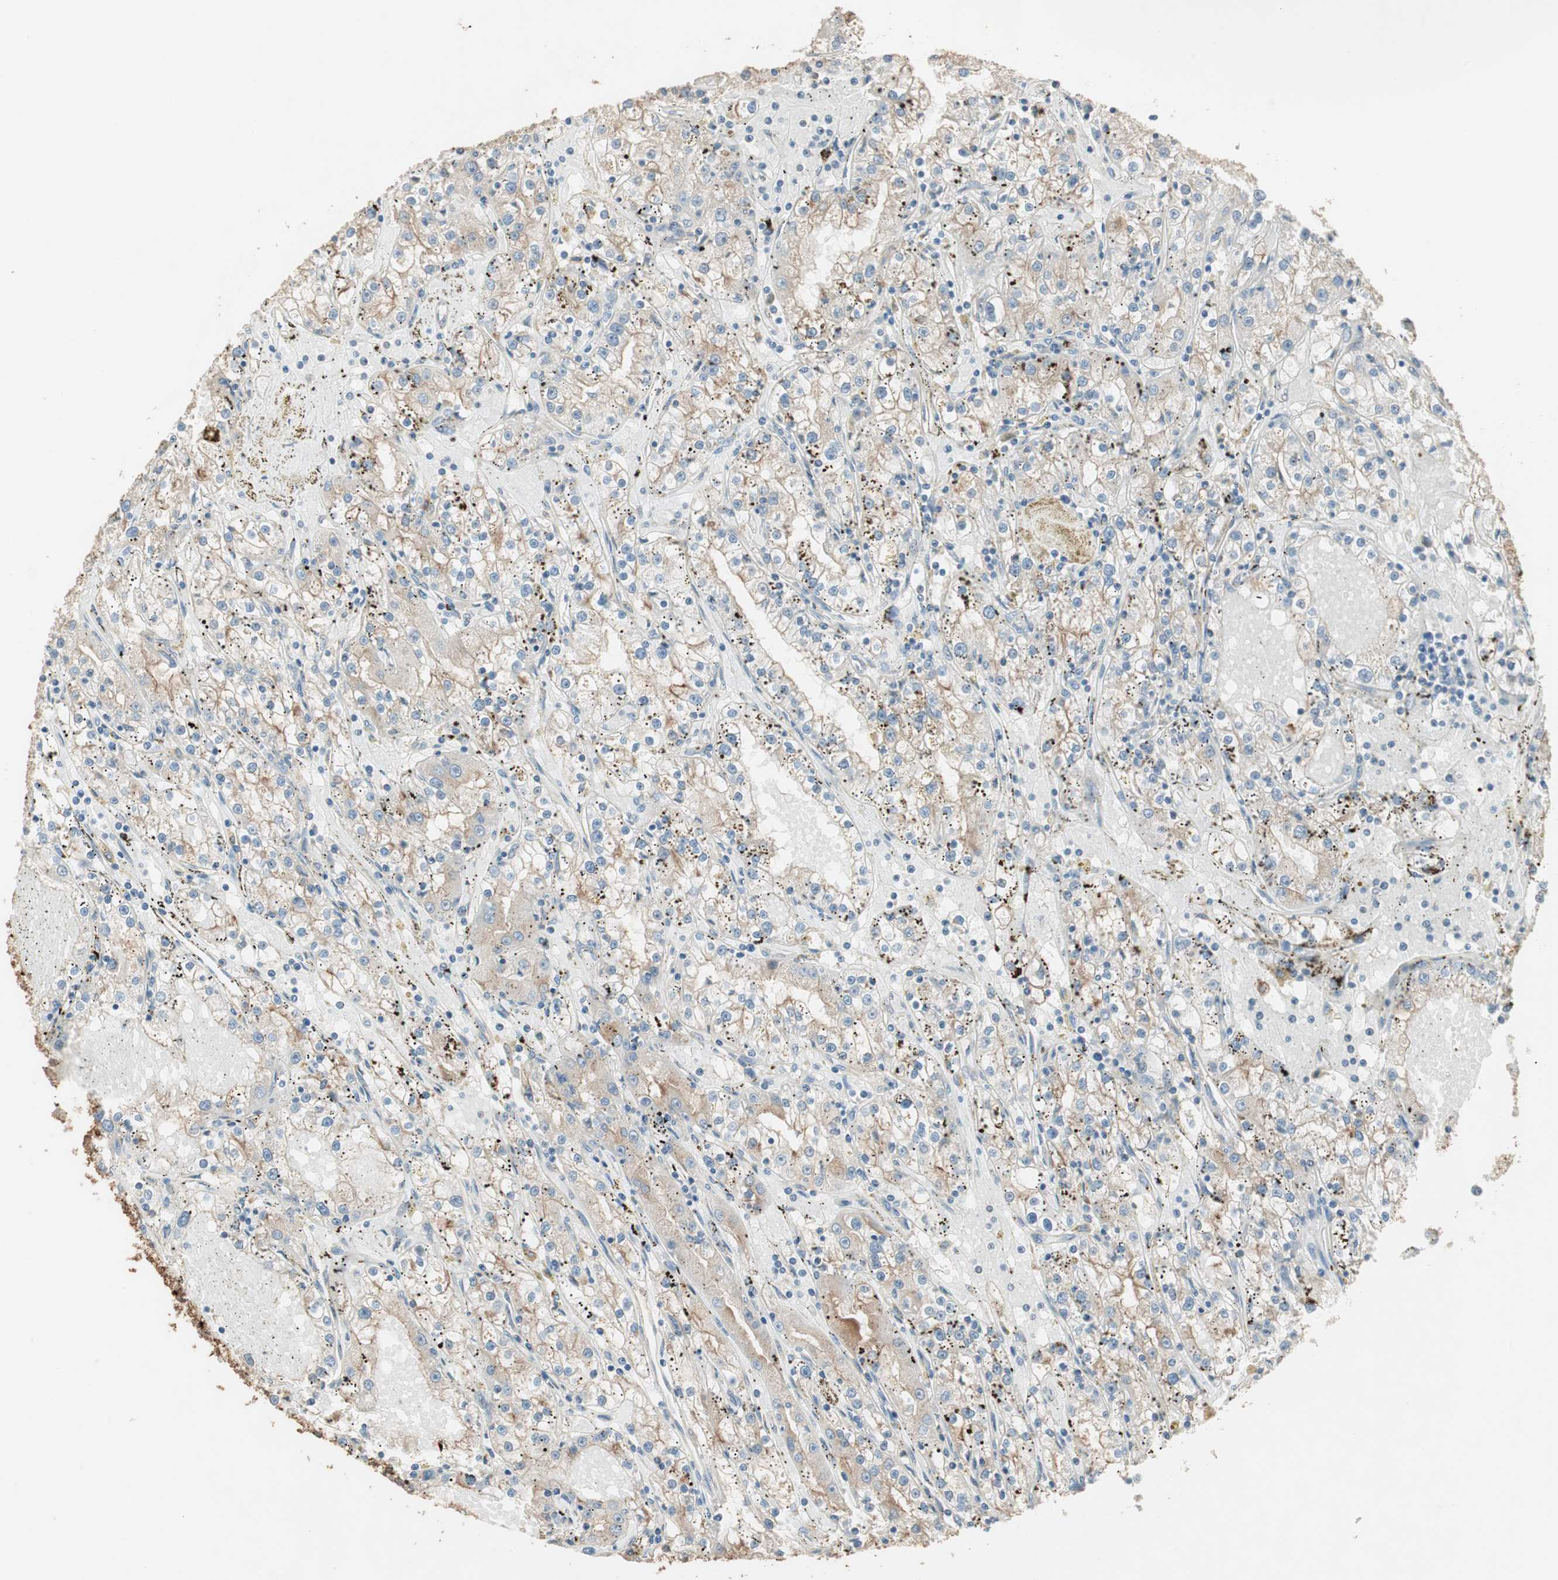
{"staining": {"intensity": "moderate", "quantity": ">75%", "location": "cytoplasmic/membranous"}, "tissue": "renal cancer", "cell_type": "Tumor cells", "image_type": "cancer", "snomed": [{"axis": "morphology", "description": "Adenocarcinoma, NOS"}, {"axis": "topography", "description": "Kidney"}], "caption": "Tumor cells show medium levels of moderate cytoplasmic/membranous expression in approximately >75% of cells in human renal cancer. Nuclei are stained in blue.", "gene": "RARRES1", "patient": {"sex": "male", "age": 56}}